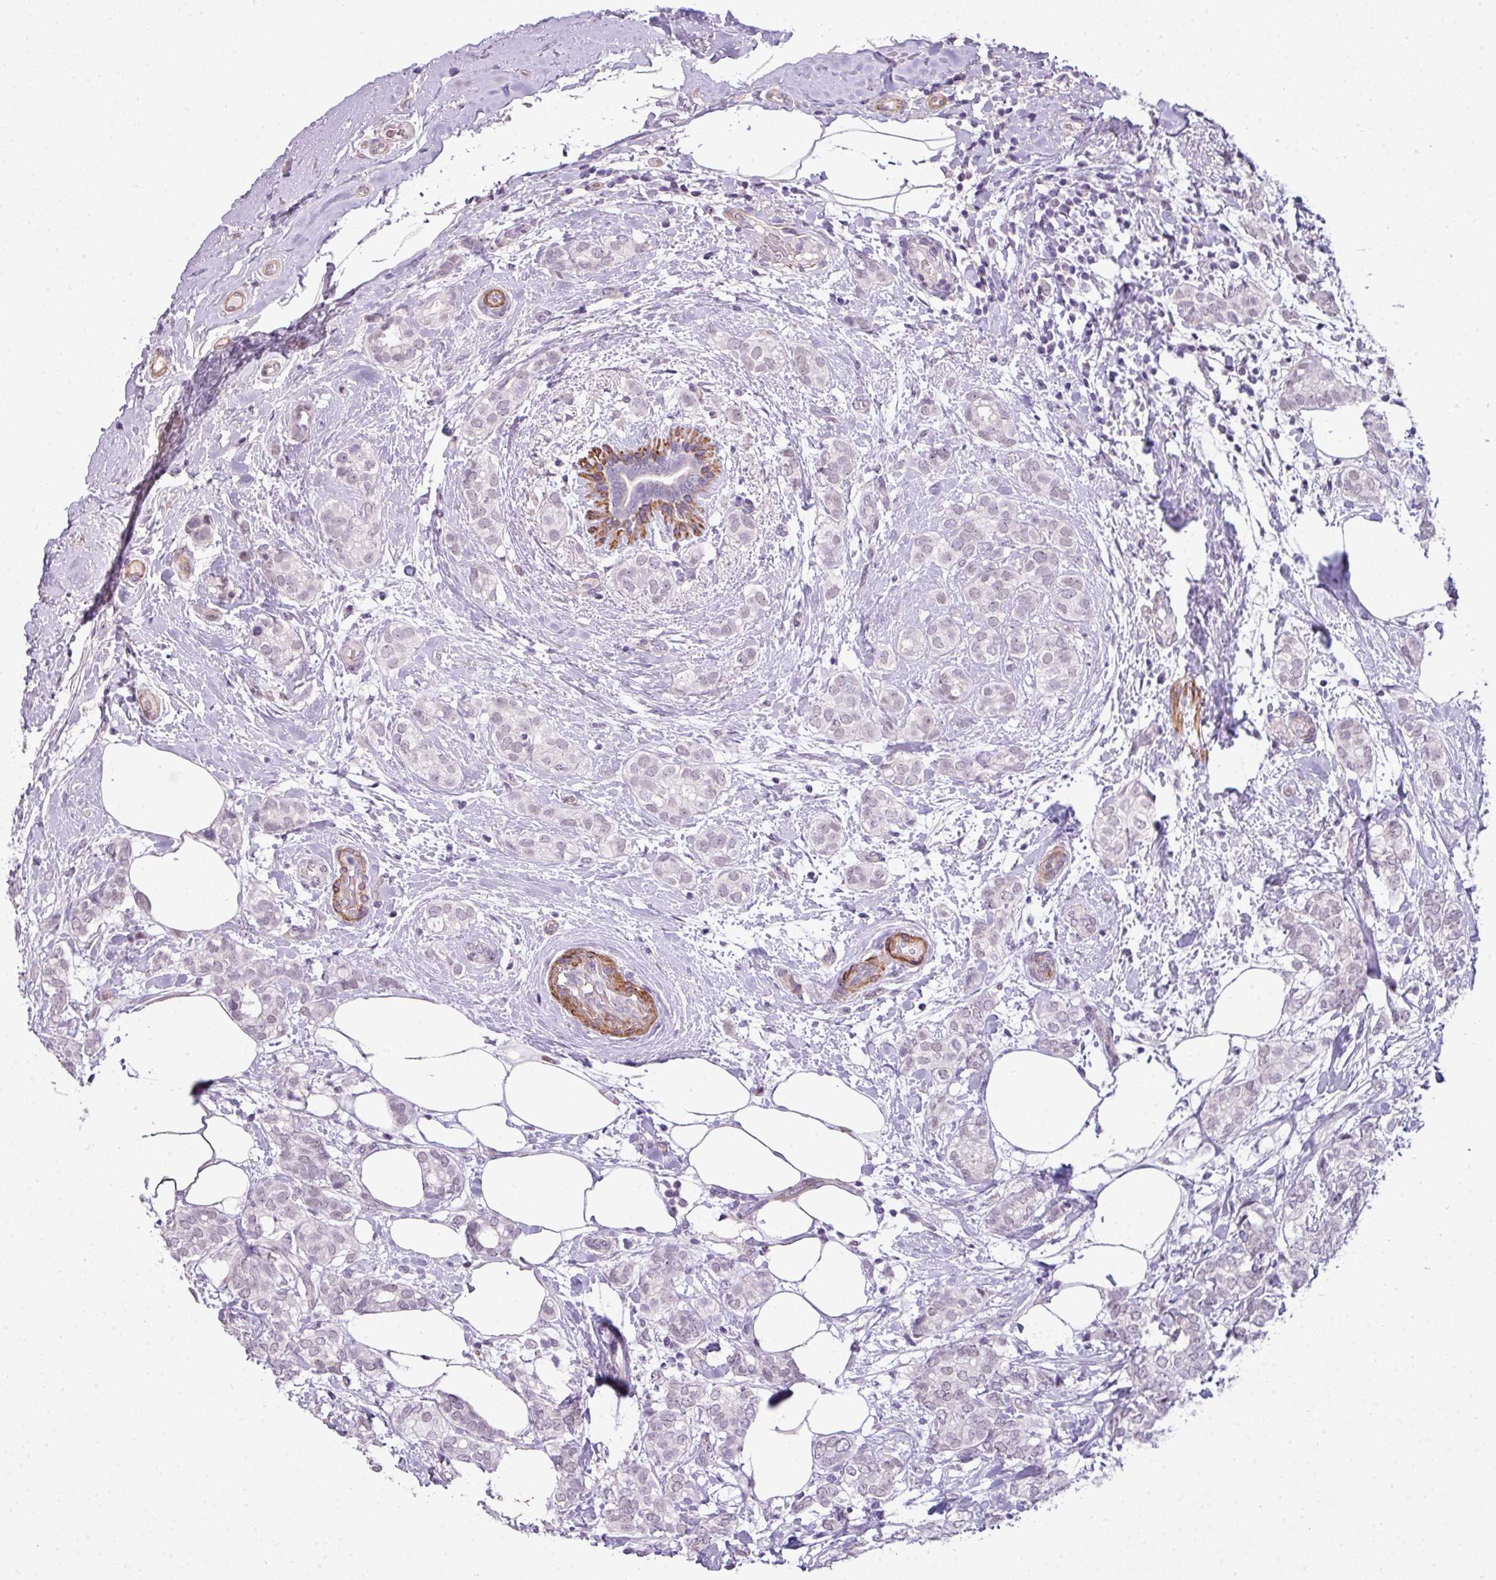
{"staining": {"intensity": "negative", "quantity": "none", "location": "none"}, "tissue": "breast cancer", "cell_type": "Tumor cells", "image_type": "cancer", "snomed": [{"axis": "morphology", "description": "Duct carcinoma"}, {"axis": "topography", "description": "Breast"}], "caption": "Protein analysis of breast cancer shows no significant expression in tumor cells.", "gene": "ZNF688", "patient": {"sex": "female", "age": 73}}